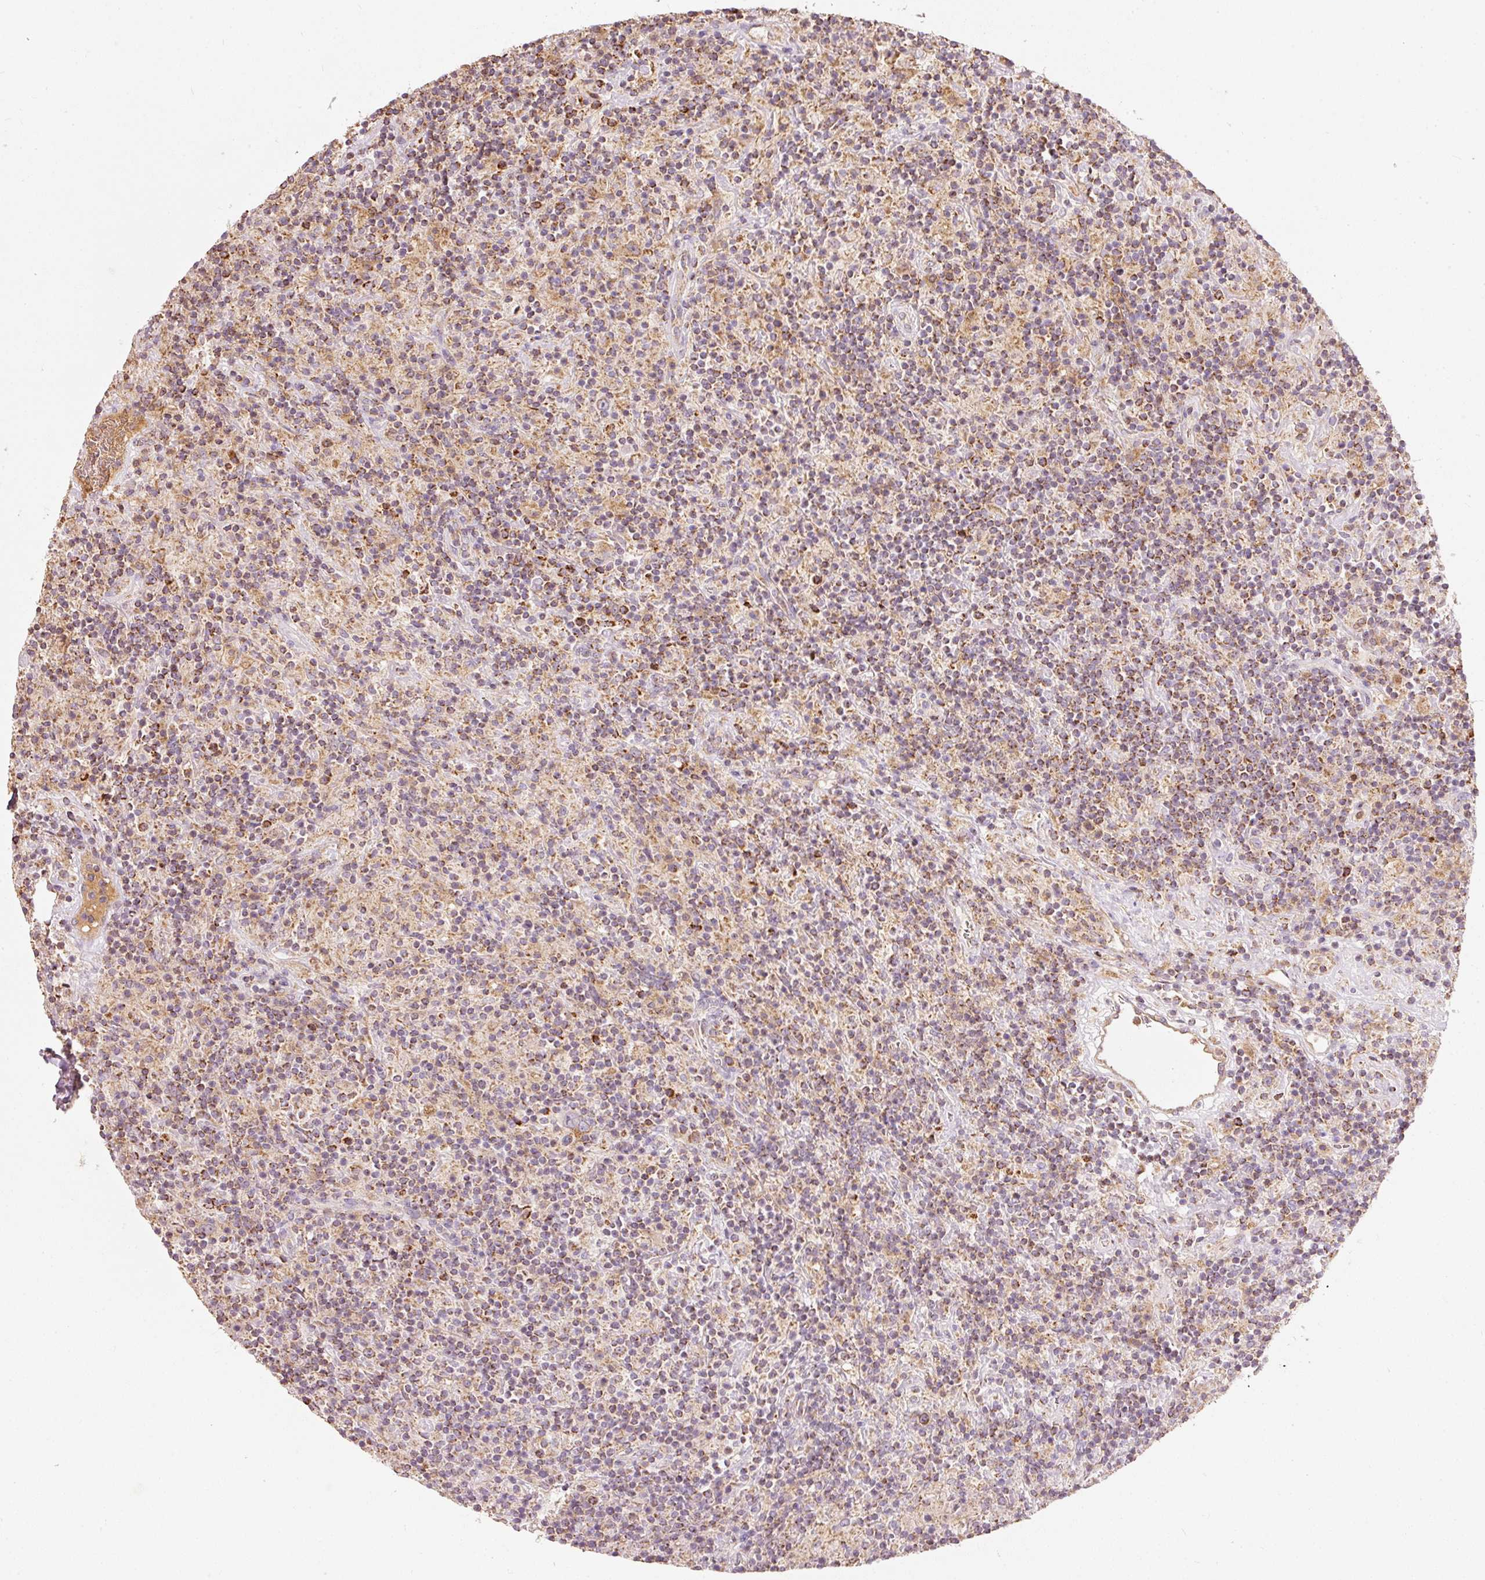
{"staining": {"intensity": "moderate", "quantity": ">75%", "location": "cytoplasmic/membranous"}, "tissue": "lymphoma", "cell_type": "Tumor cells", "image_type": "cancer", "snomed": [{"axis": "morphology", "description": "Hodgkin's disease, NOS"}, {"axis": "topography", "description": "Lymph node"}], "caption": "Moderate cytoplasmic/membranous positivity for a protein is appreciated in approximately >75% of tumor cells of Hodgkin's disease using immunohistochemistry (IHC).", "gene": "PSENEN", "patient": {"sex": "male", "age": 70}}